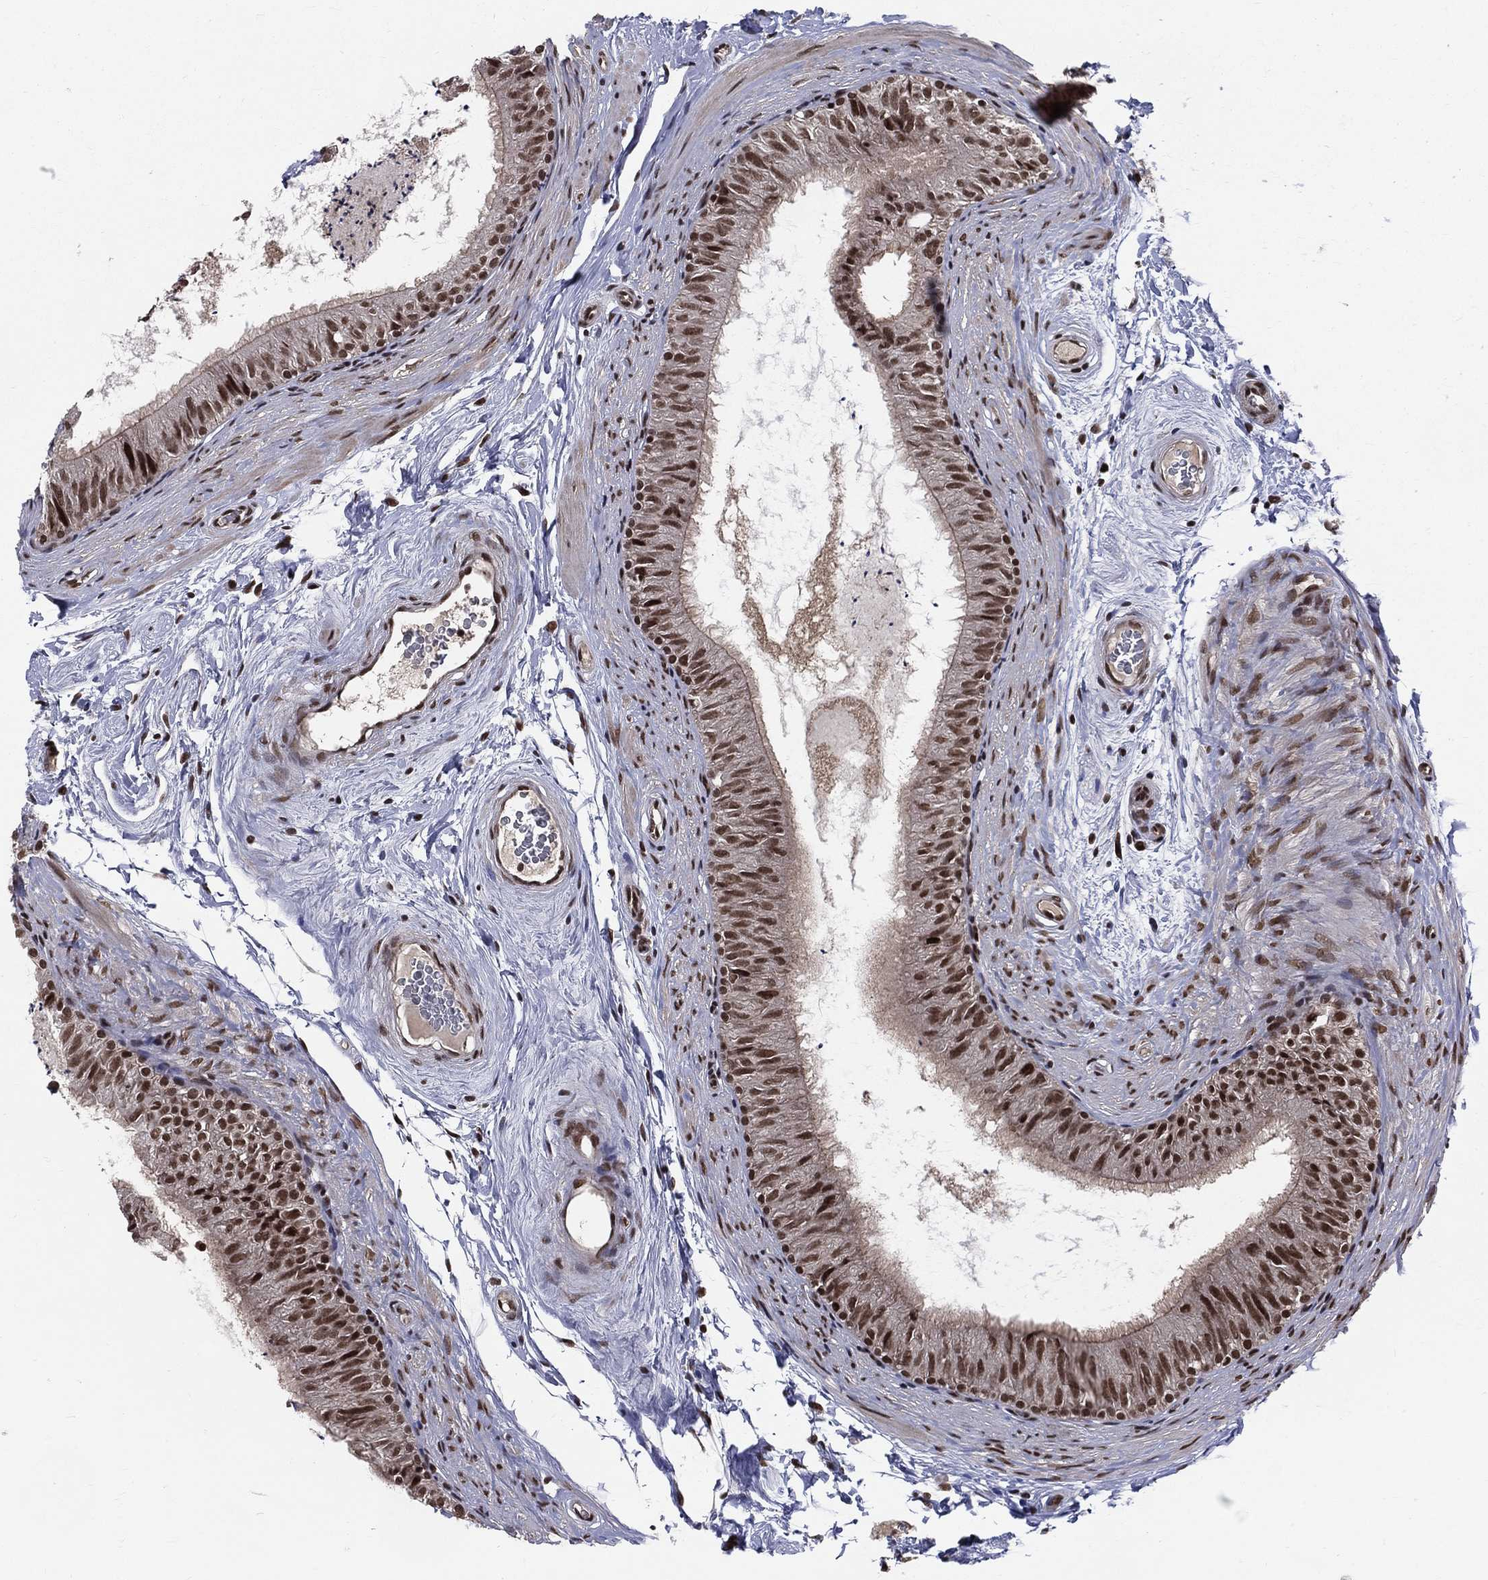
{"staining": {"intensity": "strong", "quantity": ">75%", "location": "nuclear"}, "tissue": "epididymis", "cell_type": "Glandular cells", "image_type": "normal", "snomed": [{"axis": "morphology", "description": "Normal tissue, NOS"}, {"axis": "topography", "description": "Epididymis"}], "caption": "DAB (3,3'-diaminobenzidine) immunohistochemical staining of benign human epididymis reveals strong nuclear protein staining in about >75% of glandular cells. Ihc stains the protein of interest in brown and the nuclei are stained blue.", "gene": "SMC3", "patient": {"sex": "male", "age": 34}}